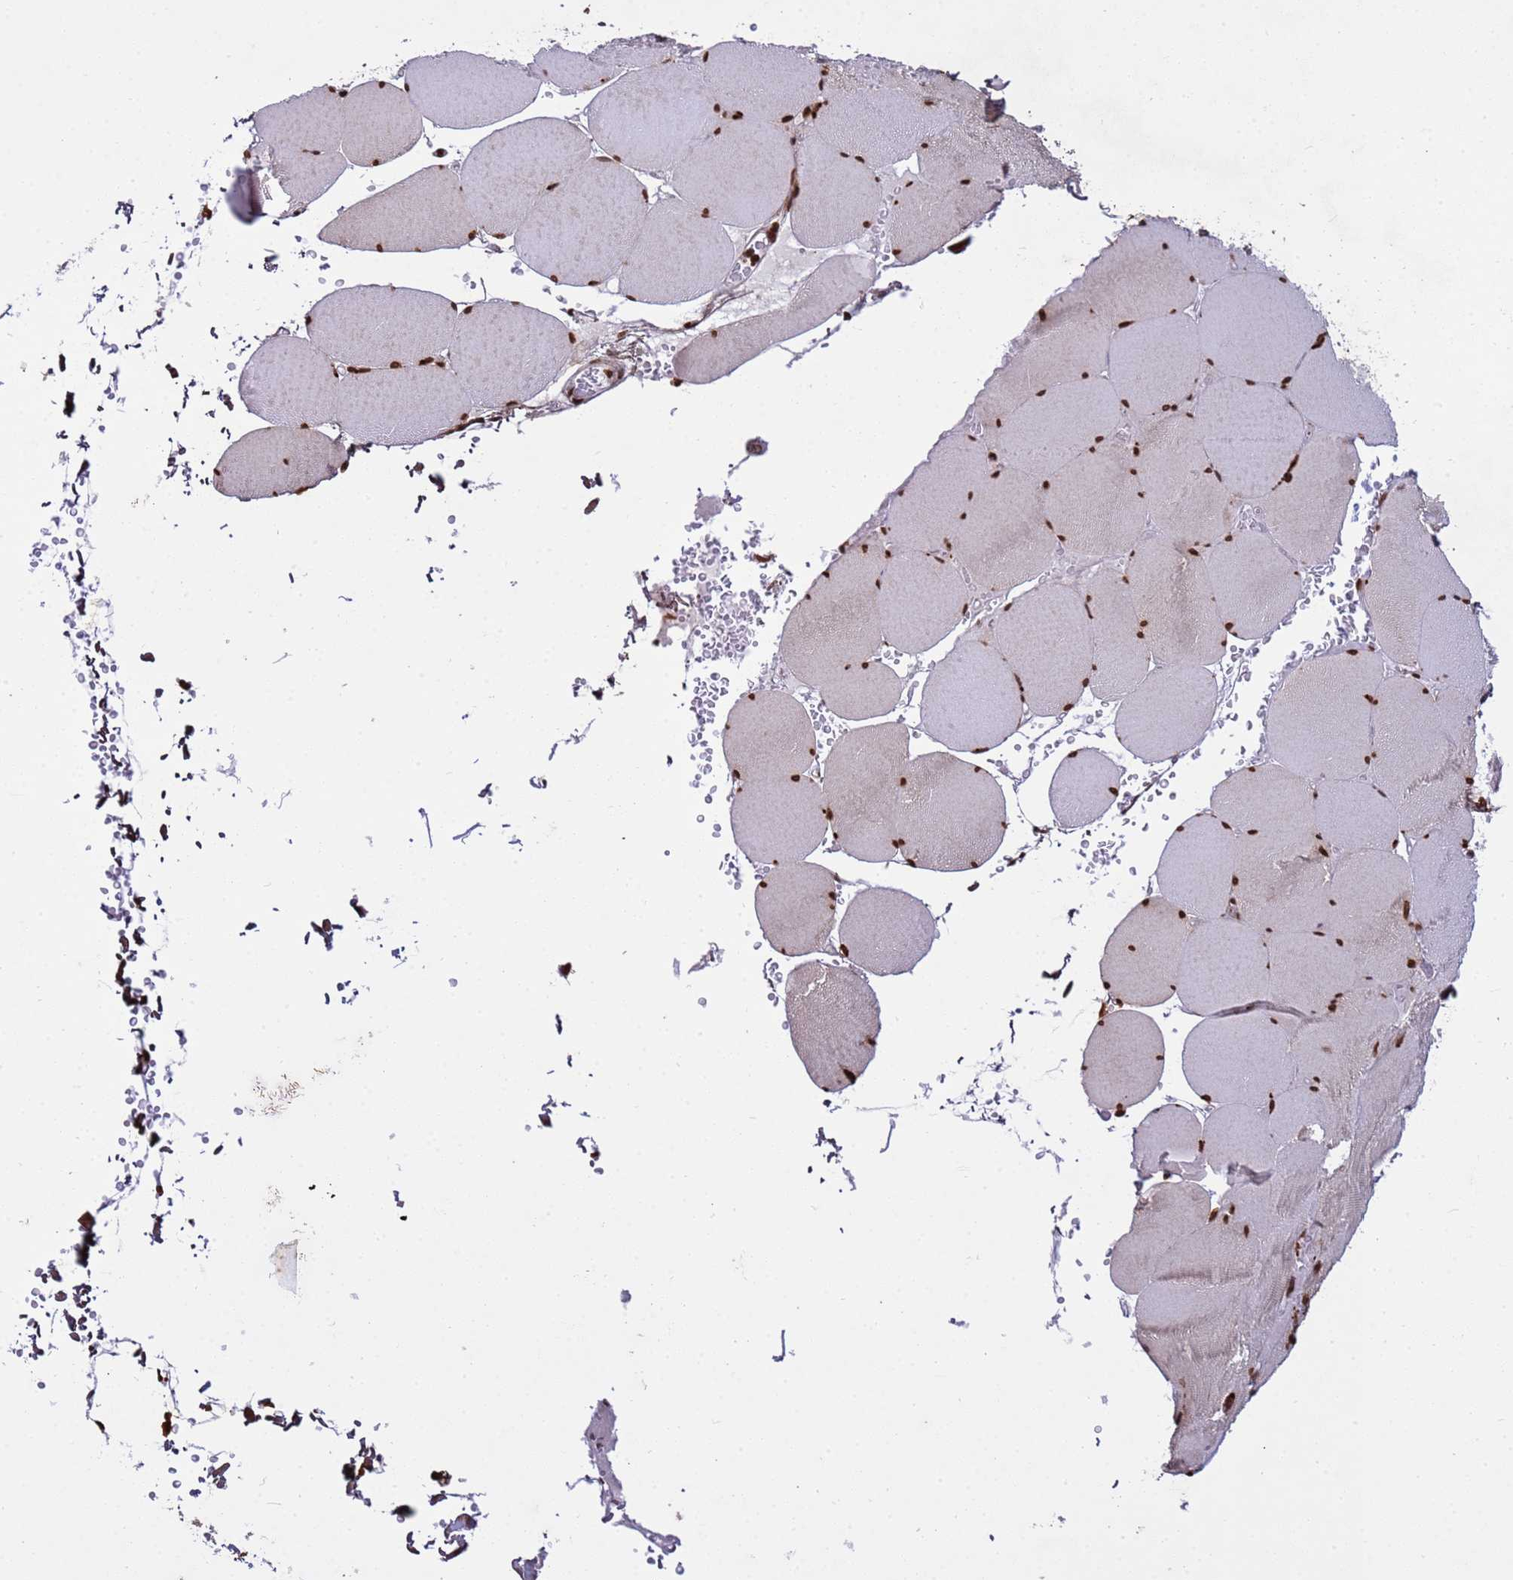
{"staining": {"intensity": "strong", "quantity": ">75%", "location": "nuclear"}, "tissue": "skeletal muscle", "cell_type": "Myocytes", "image_type": "normal", "snomed": [{"axis": "morphology", "description": "Normal tissue, NOS"}, {"axis": "topography", "description": "Skeletal muscle"}, {"axis": "topography", "description": "Head-Neck"}], "caption": "A high amount of strong nuclear expression is identified in approximately >75% of myocytes in normal skeletal muscle.", "gene": "H3", "patient": {"sex": "male", "age": 66}}